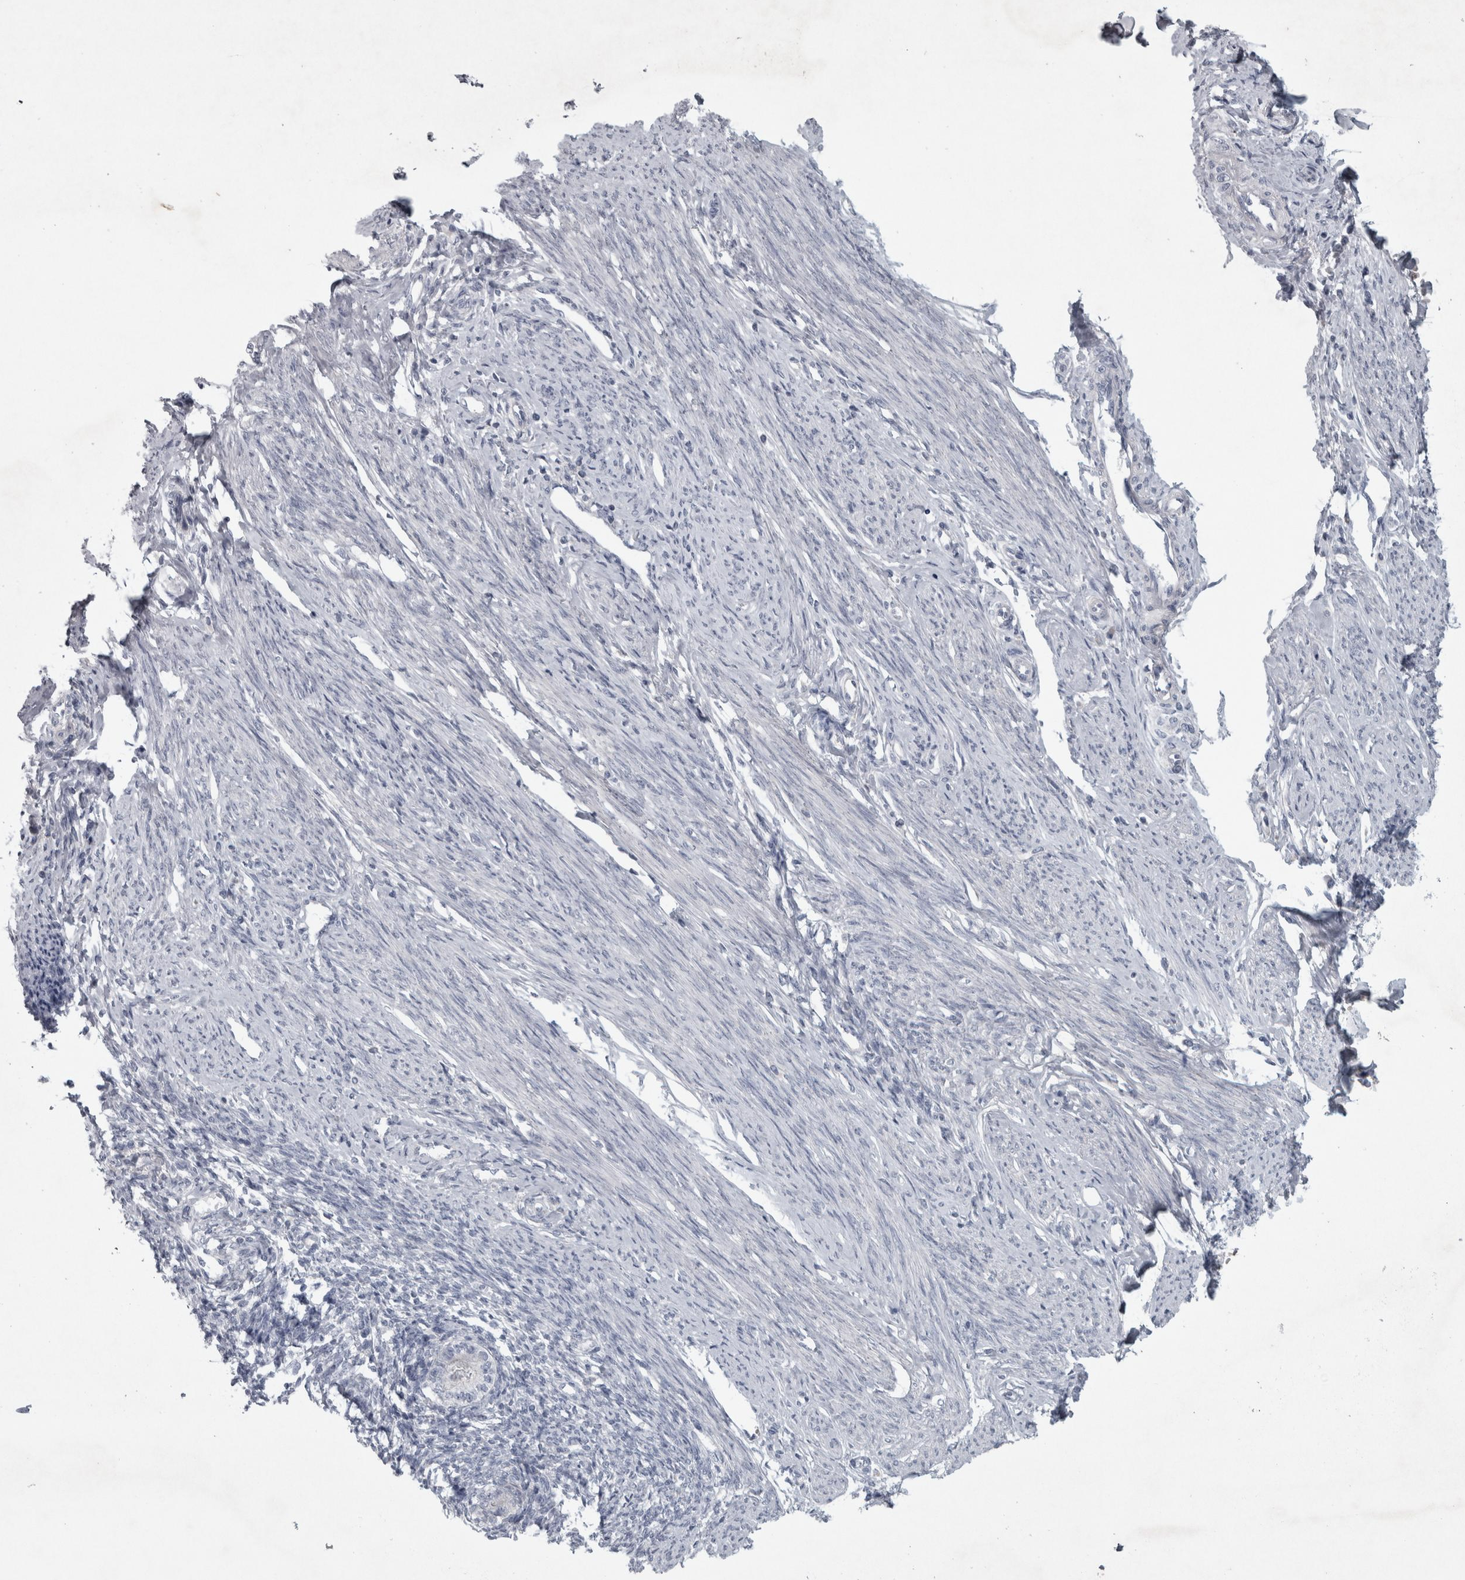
{"staining": {"intensity": "negative", "quantity": "none", "location": "none"}, "tissue": "endometrium", "cell_type": "Cells in endometrial stroma", "image_type": "normal", "snomed": [{"axis": "morphology", "description": "Normal tissue, NOS"}, {"axis": "topography", "description": "Endometrium"}], "caption": "IHC histopathology image of unremarkable endometrium: endometrium stained with DAB (3,3'-diaminobenzidine) demonstrates no significant protein expression in cells in endometrial stroma.", "gene": "ENPP7", "patient": {"sex": "female", "age": 56}}